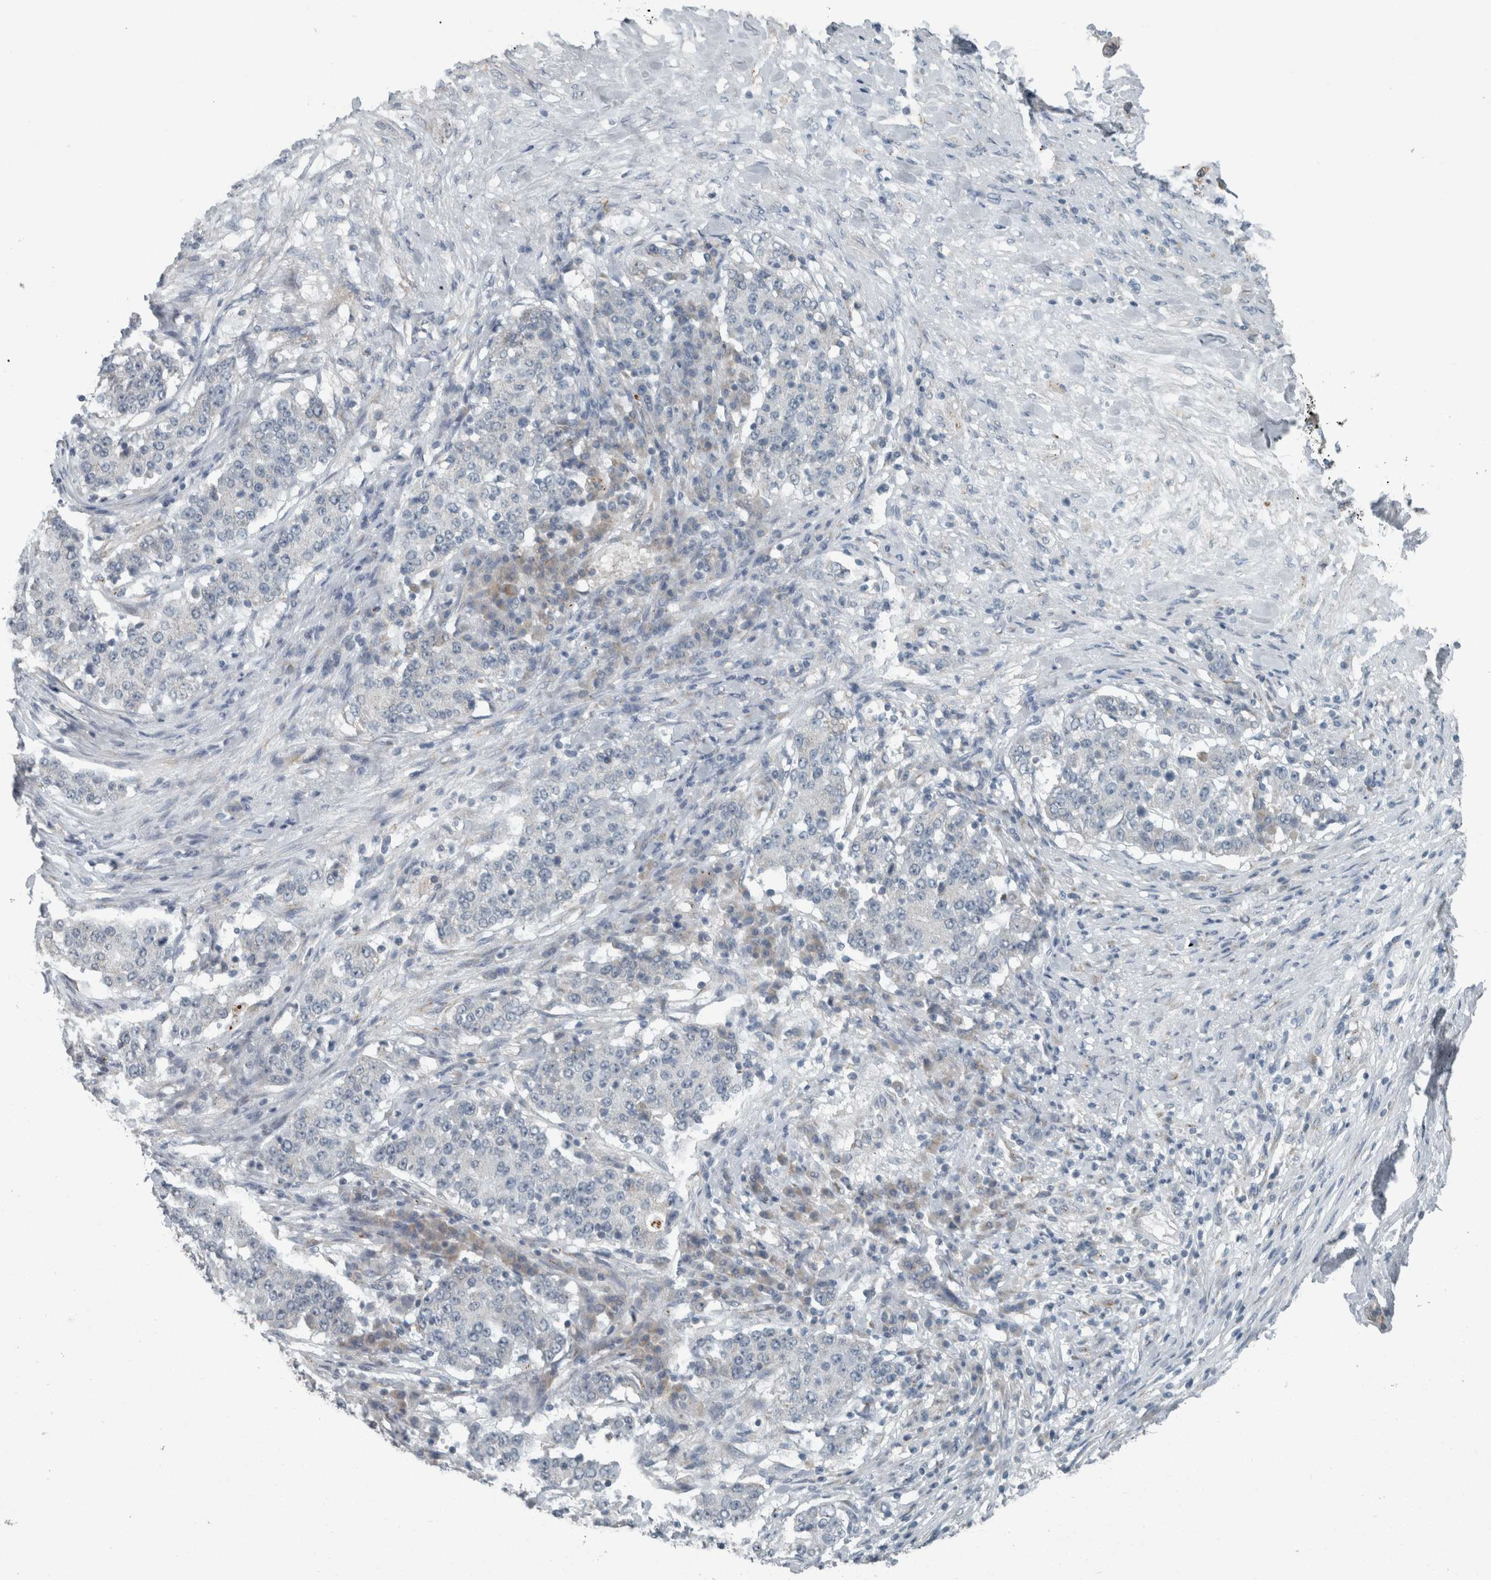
{"staining": {"intensity": "negative", "quantity": "none", "location": "none"}, "tissue": "stomach cancer", "cell_type": "Tumor cells", "image_type": "cancer", "snomed": [{"axis": "morphology", "description": "Adenocarcinoma, NOS"}, {"axis": "topography", "description": "Stomach"}], "caption": "This is a image of immunohistochemistry (IHC) staining of stomach adenocarcinoma, which shows no positivity in tumor cells.", "gene": "KIF1C", "patient": {"sex": "male", "age": 59}}